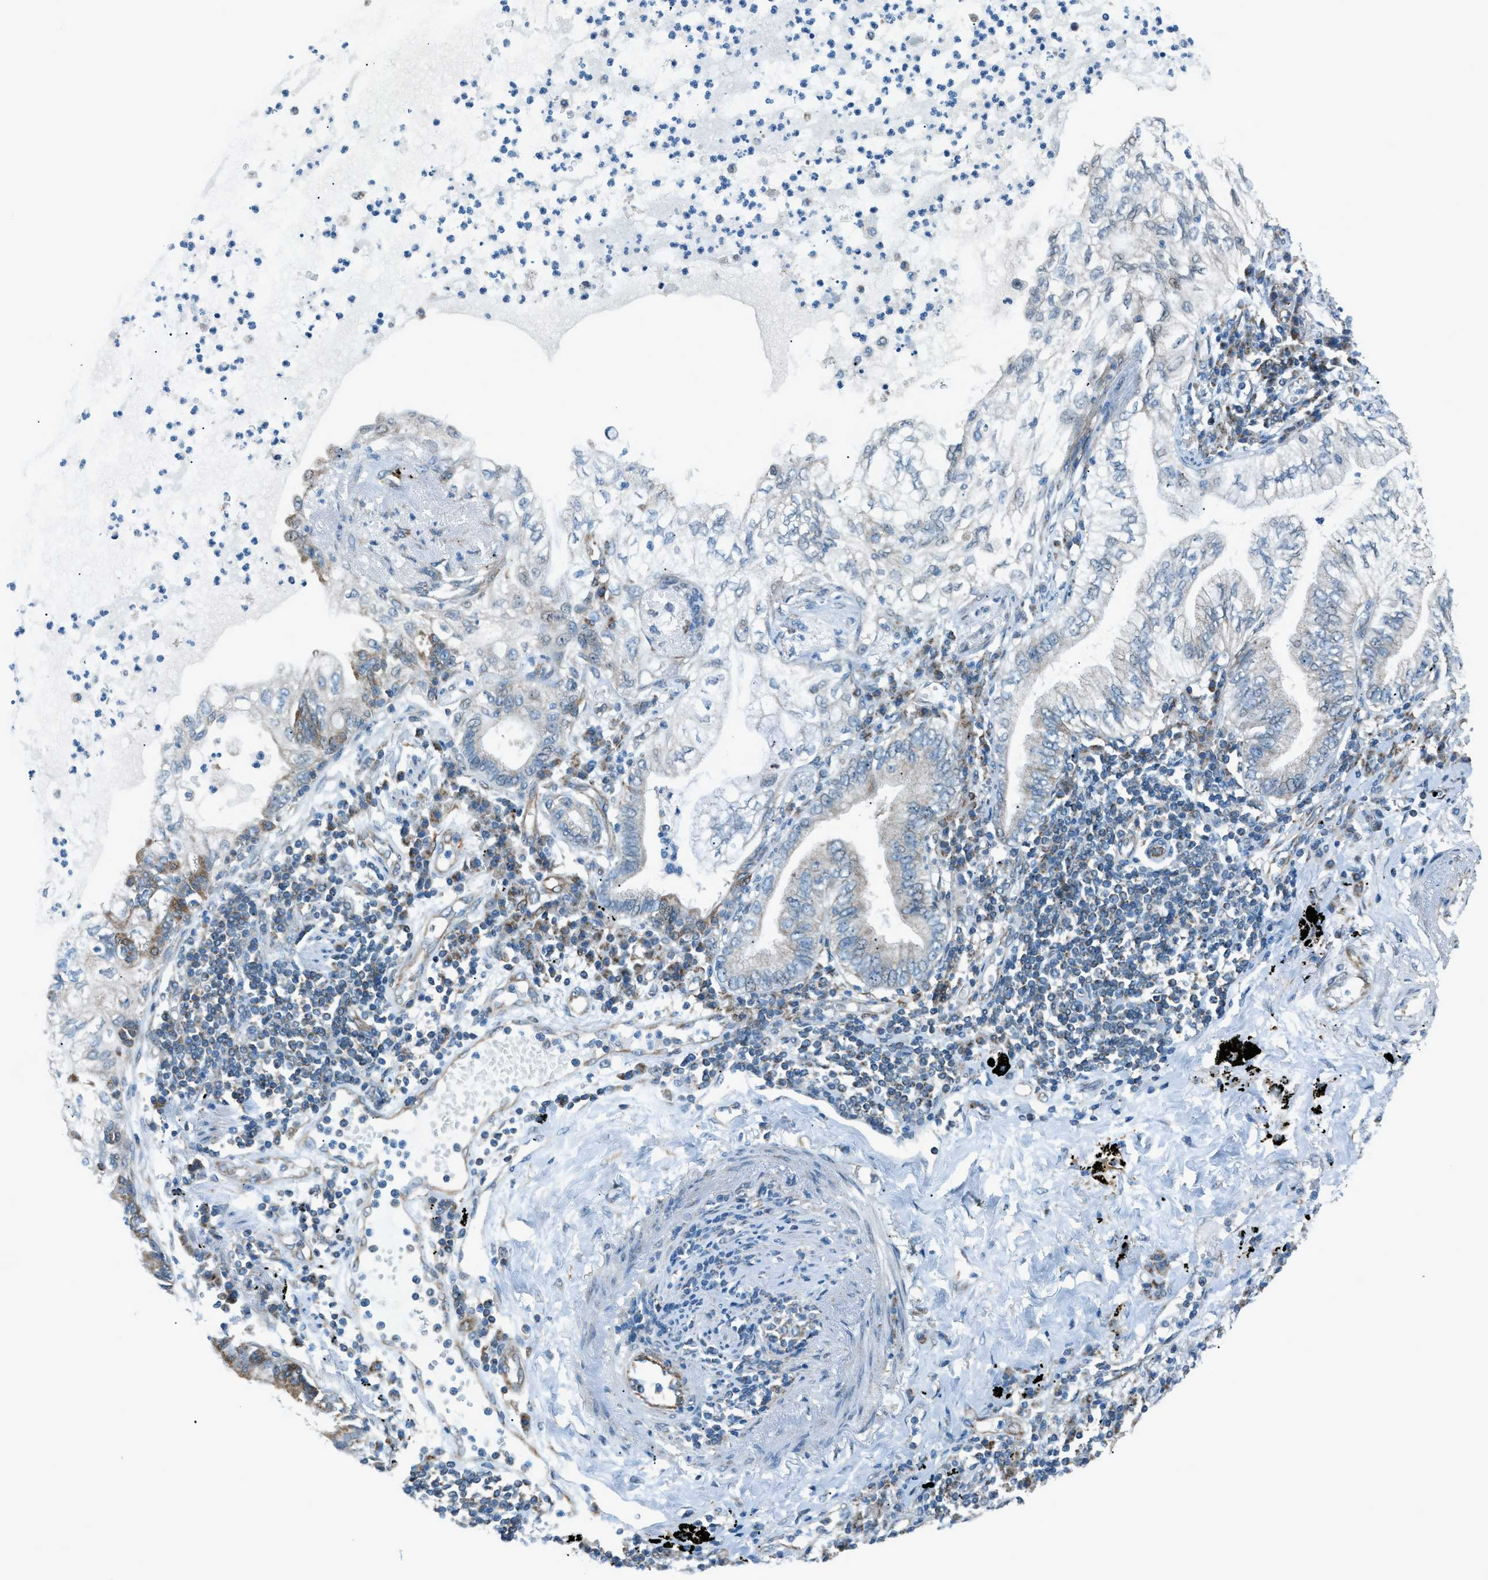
{"staining": {"intensity": "moderate", "quantity": "<25%", "location": "cytoplasmic/membranous"}, "tissue": "lung cancer", "cell_type": "Tumor cells", "image_type": "cancer", "snomed": [{"axis": "morphology", "description": "Normal tissue, NOS"}, {"axis": "morphology", "description": "Adenocarcinoma, NOS"}, {"axis": "topography", "description": "Bronchus"}, {"axis": "topography", "description": "Lung"}], "caption": "Immunohistochemistry (IHC) micrograph of neoplastic tissue: human adenocarcinoma (lung) stained using IHC displays low levels of moderate protein expression localized specifically in the cytoplasmic/membranous of tumor cells, appearing as a cytoplasmic/membranous brown color.", "gene": "PIGG", "patient": {"sex": "female", "age": 70}}